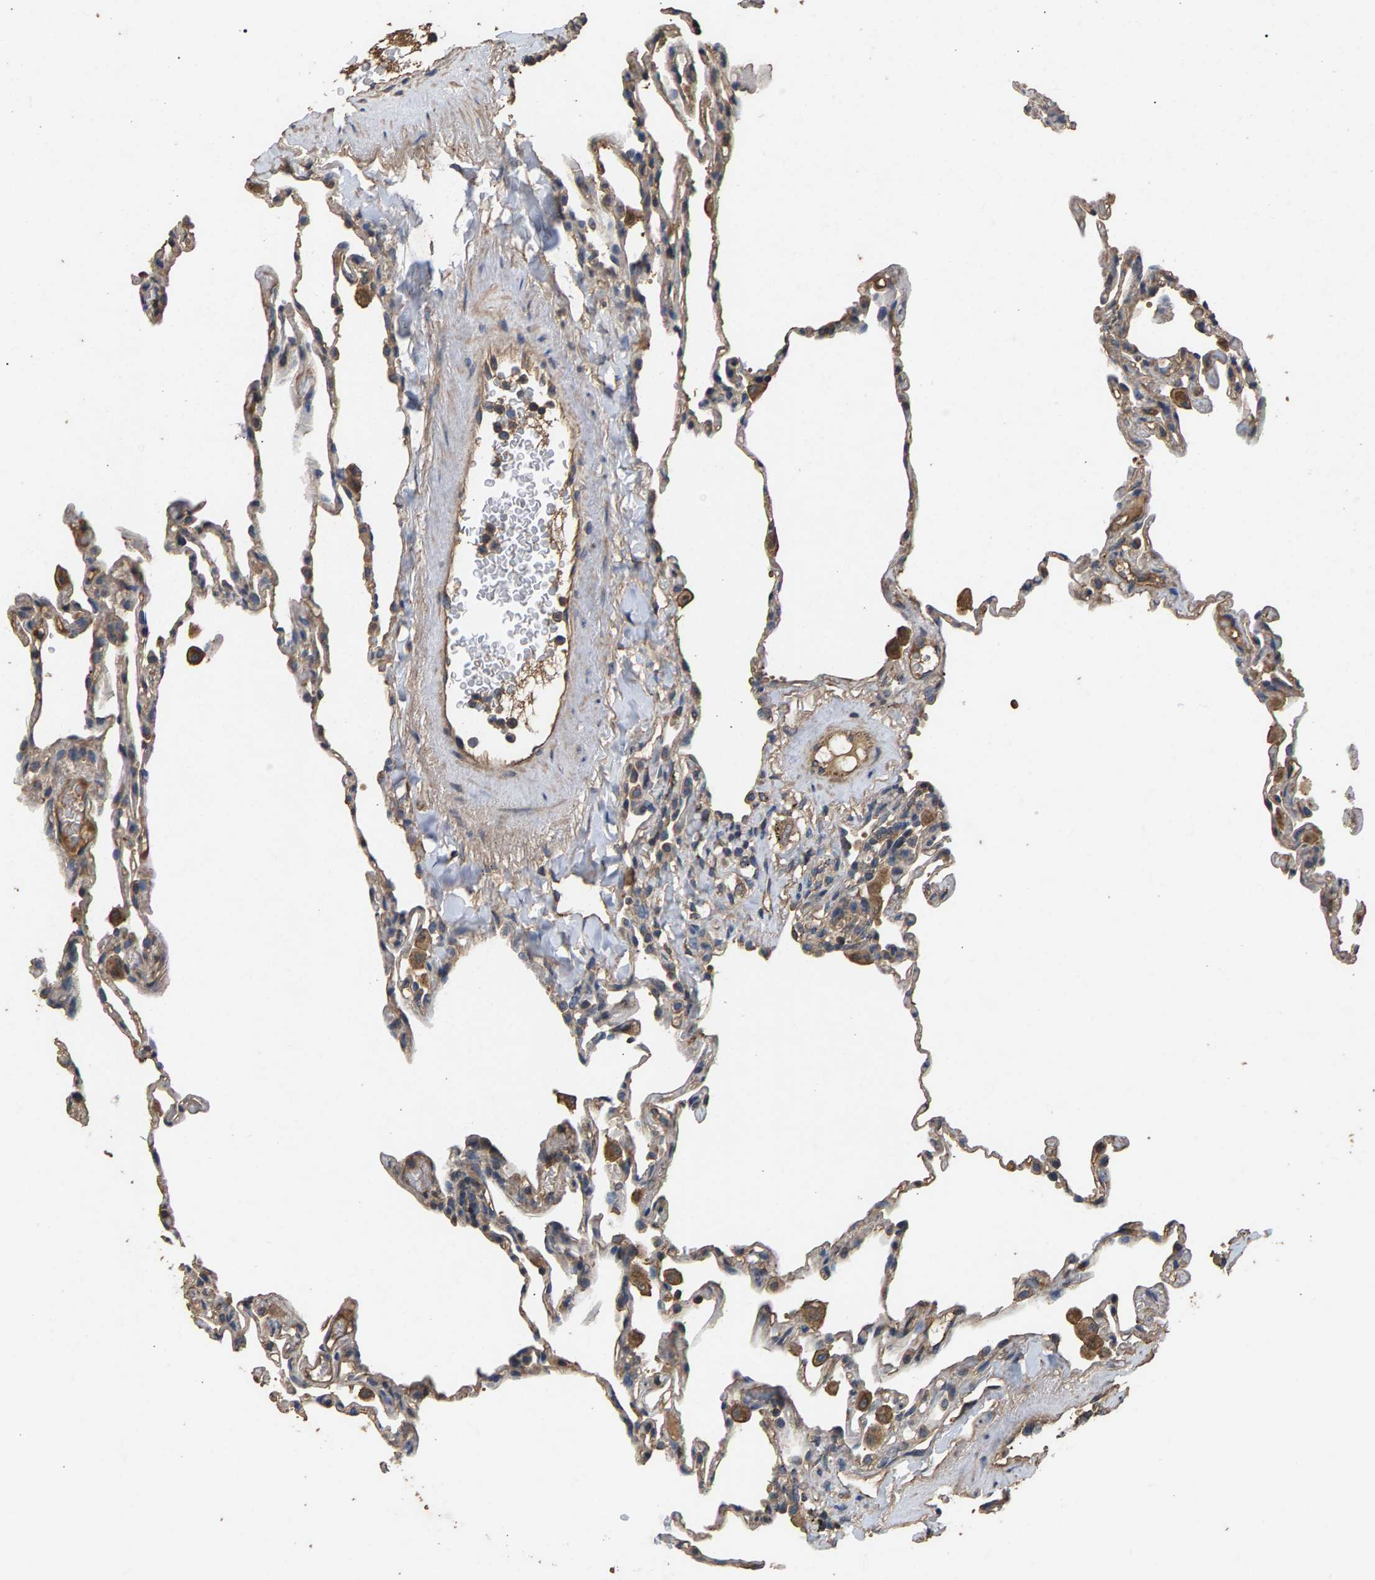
{"staining": {"intensity": "weak", "quantity": "25%-75%", "location": "cytoplasmic/membranous"}, "tissue": "lung", "cell_type": "Alveolar cells", "image_type": "normal", "snomed": [{"axis": "morphology", "description": "Normal tissue, NOS"}, {"axis": "topography", "description": "Lung"}], "caption": "The immunohistochemical stain labels weak cytoplasmic/membranous expression in alveolar cells of benign lung. (brown staining indicates protein expression, while blue staining denotes nuclei).", "gene": "HTRA3", "patient": {"sex": "male", "age": 59}}